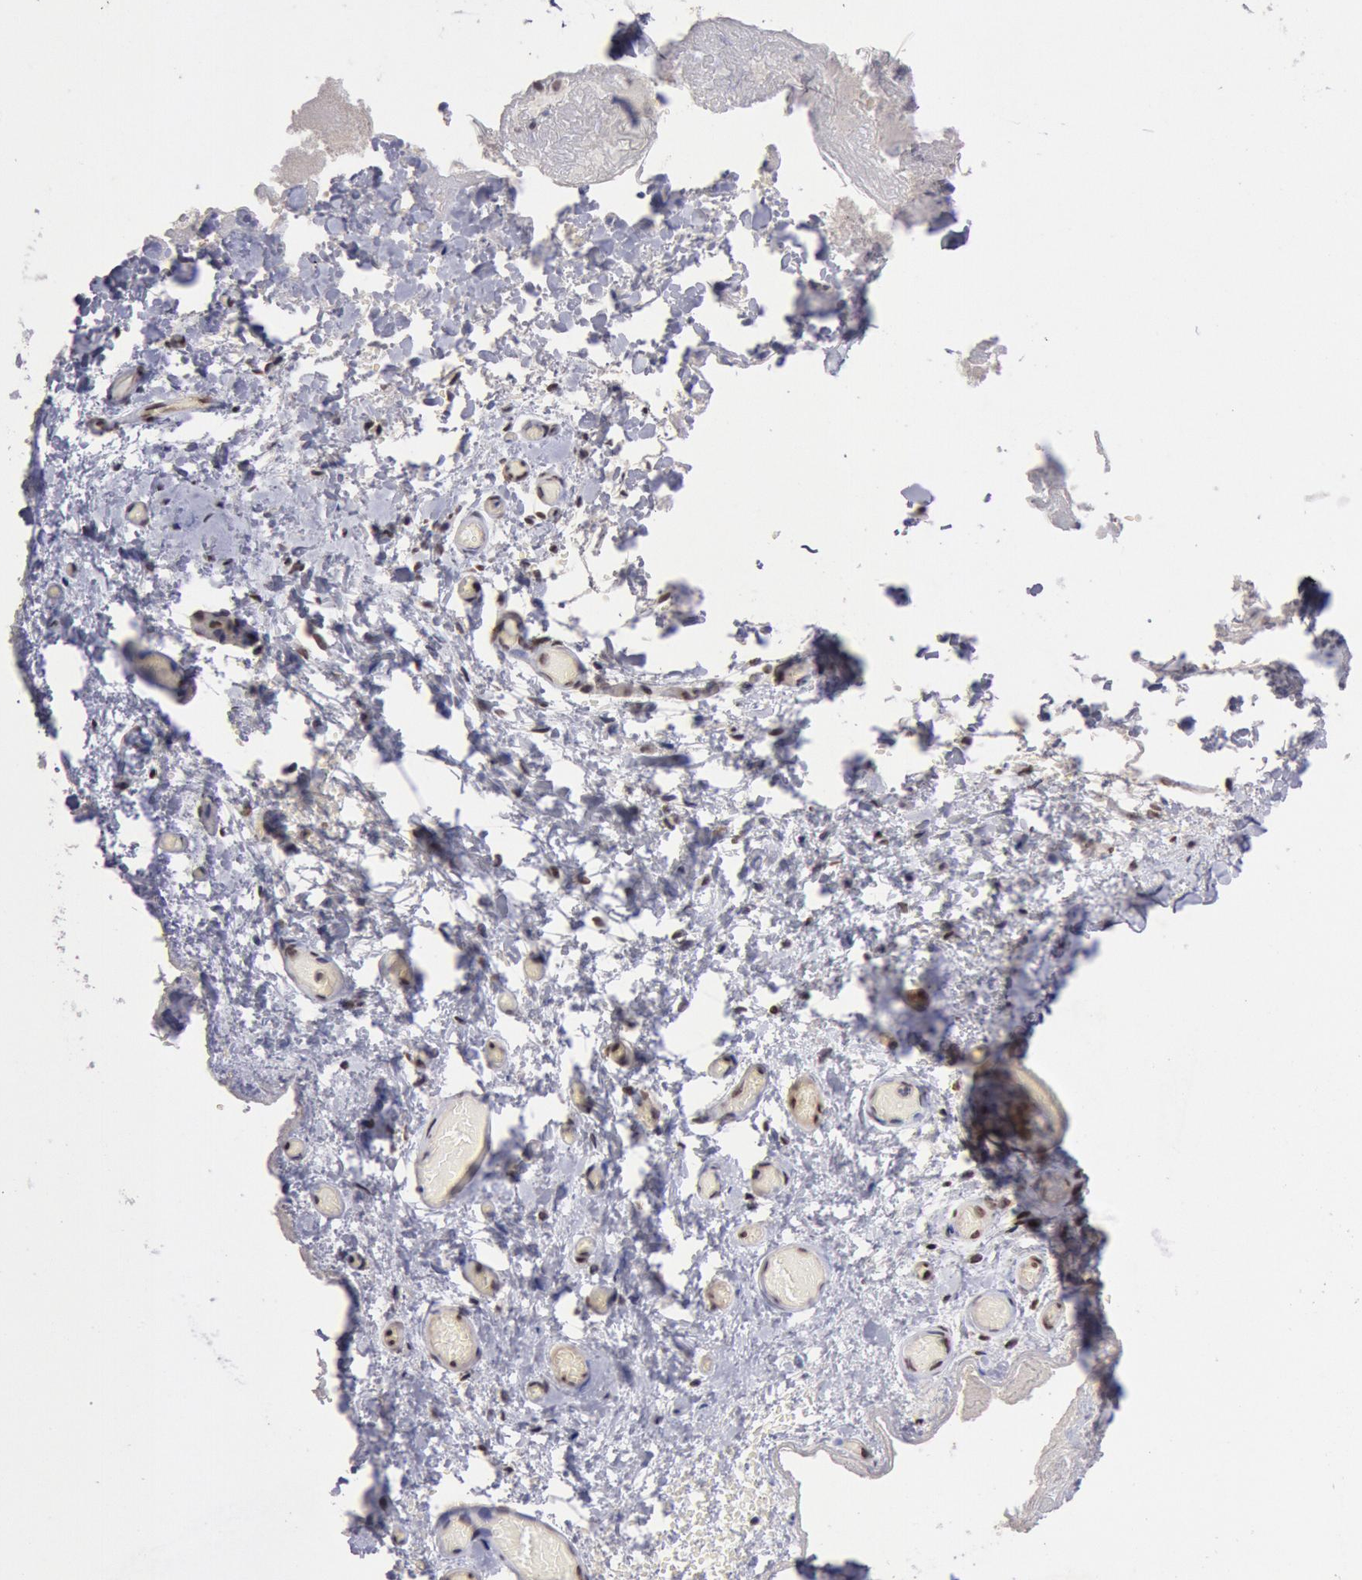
{"staining": {"intensity": "strong", "quantity": ">75%", "location": "nuclear"}, "tissue": "skeletal muscle", "cell_type": "Myocytes", "image_type": "normal", "snomed": [{"axis": "morphology", "description": "Normal tissue, NOS"}, {"axis": "topography", "description": "Skeletal muscle"}, {"axis": "topography", "description": "Soft tissue"}], "caption": "Immunohistochemical staining of unremarkable human skeletal muscle shows >75% levels of strong nuclear protein positivity in approximately >75% of myocytes. (brown staining indicates protein expression, while blue staining denotes nuclei).", "gene": "CDKN2B", "patient": {"sex": "female", "age": 58}}